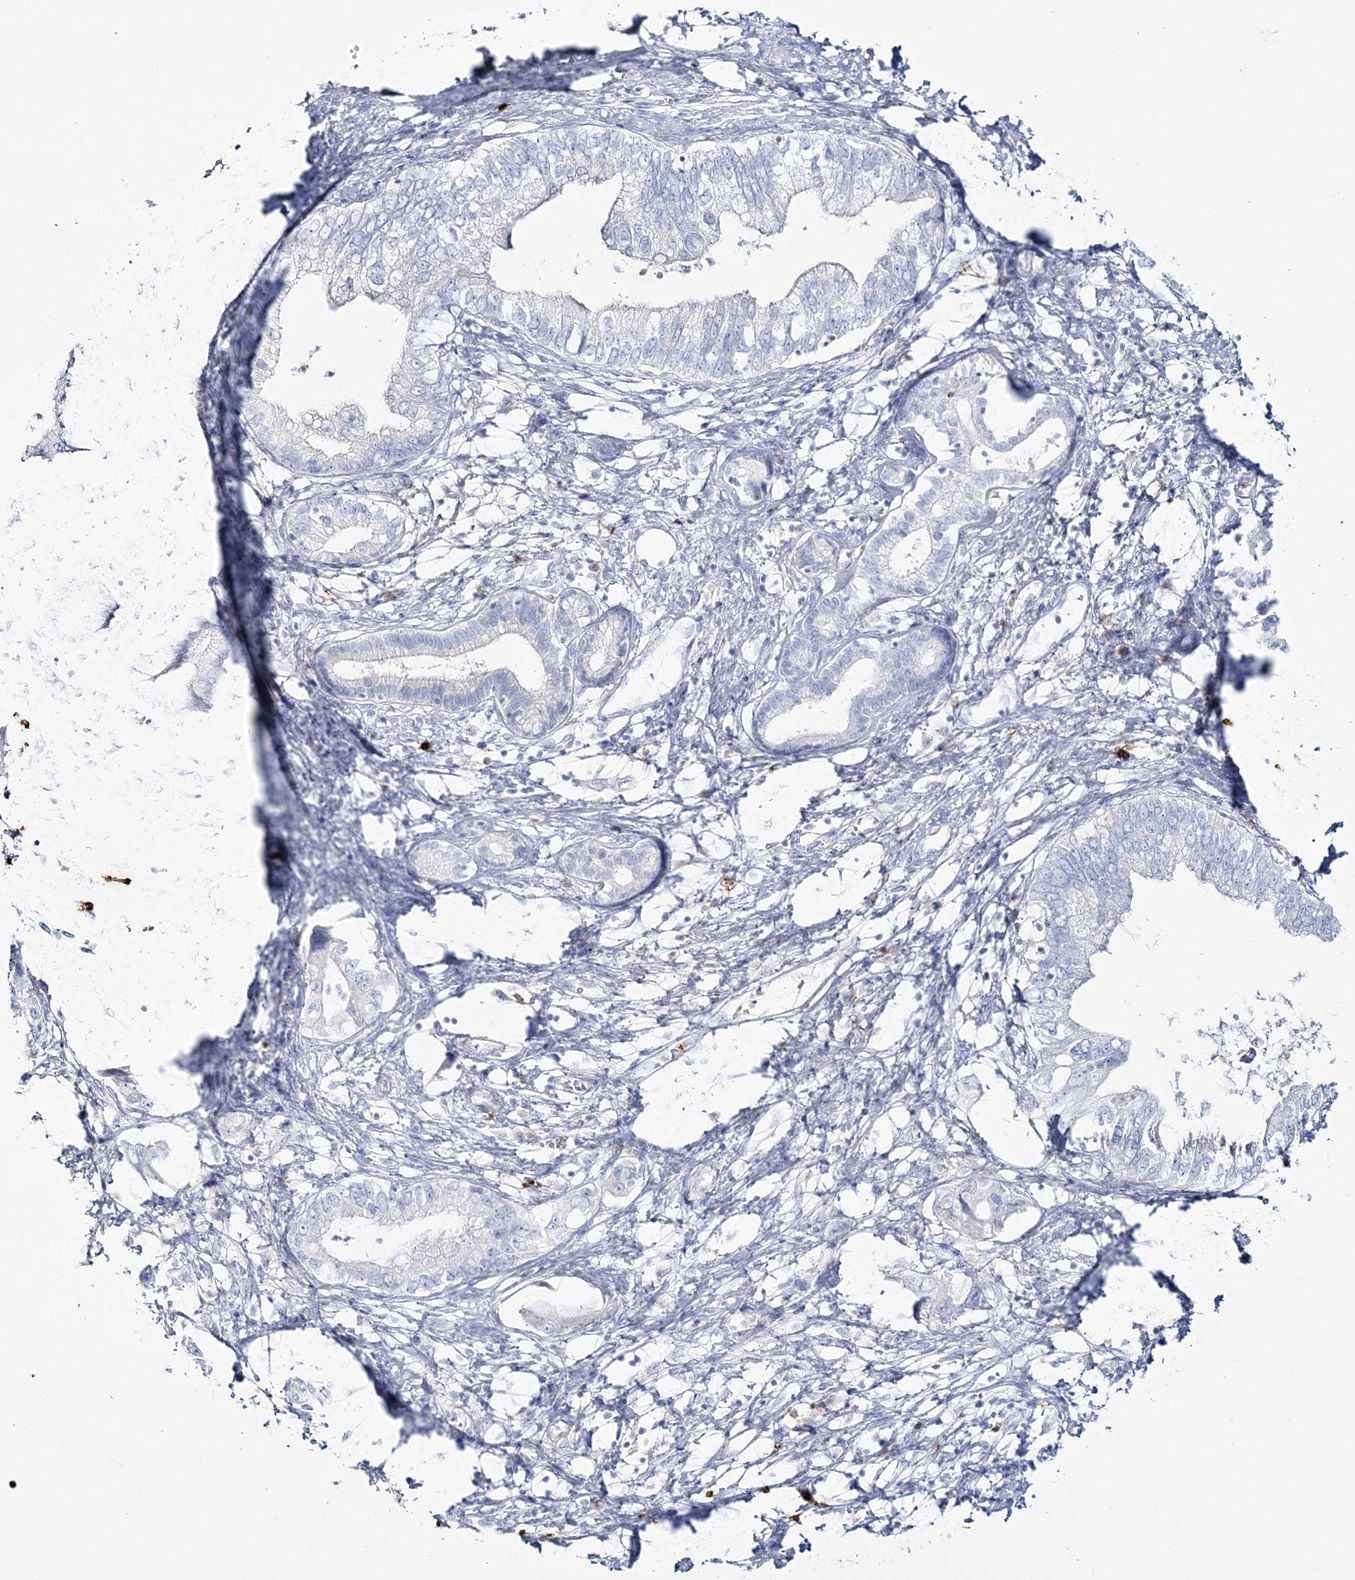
{"staining": {"intensity": "negative", "quantity": "none", "location": "none"}, "tissue": "pancreatic cancer", "cell_type": "Tumor cells", "image_type": "cancer", "snomed": [{"axis": "morphology", "description": "Adenocarcinoma, NOS"}, {"axis": "topography", "description": "Pancreas"}], "caption": "DAB (3,3'-diaminobenzidine) immunohistochemical staining of adenocarcinoma (pancreatic) demonstrates no significant staining in tumor cells. Brightfield microscopy of immunohistochemistry (IHC) stained with DAB (brown) and hematoxylin (blue), captured at high magnification.", "gene": "WDSUB1", "patient": {"sex": "female", "age": 73}}